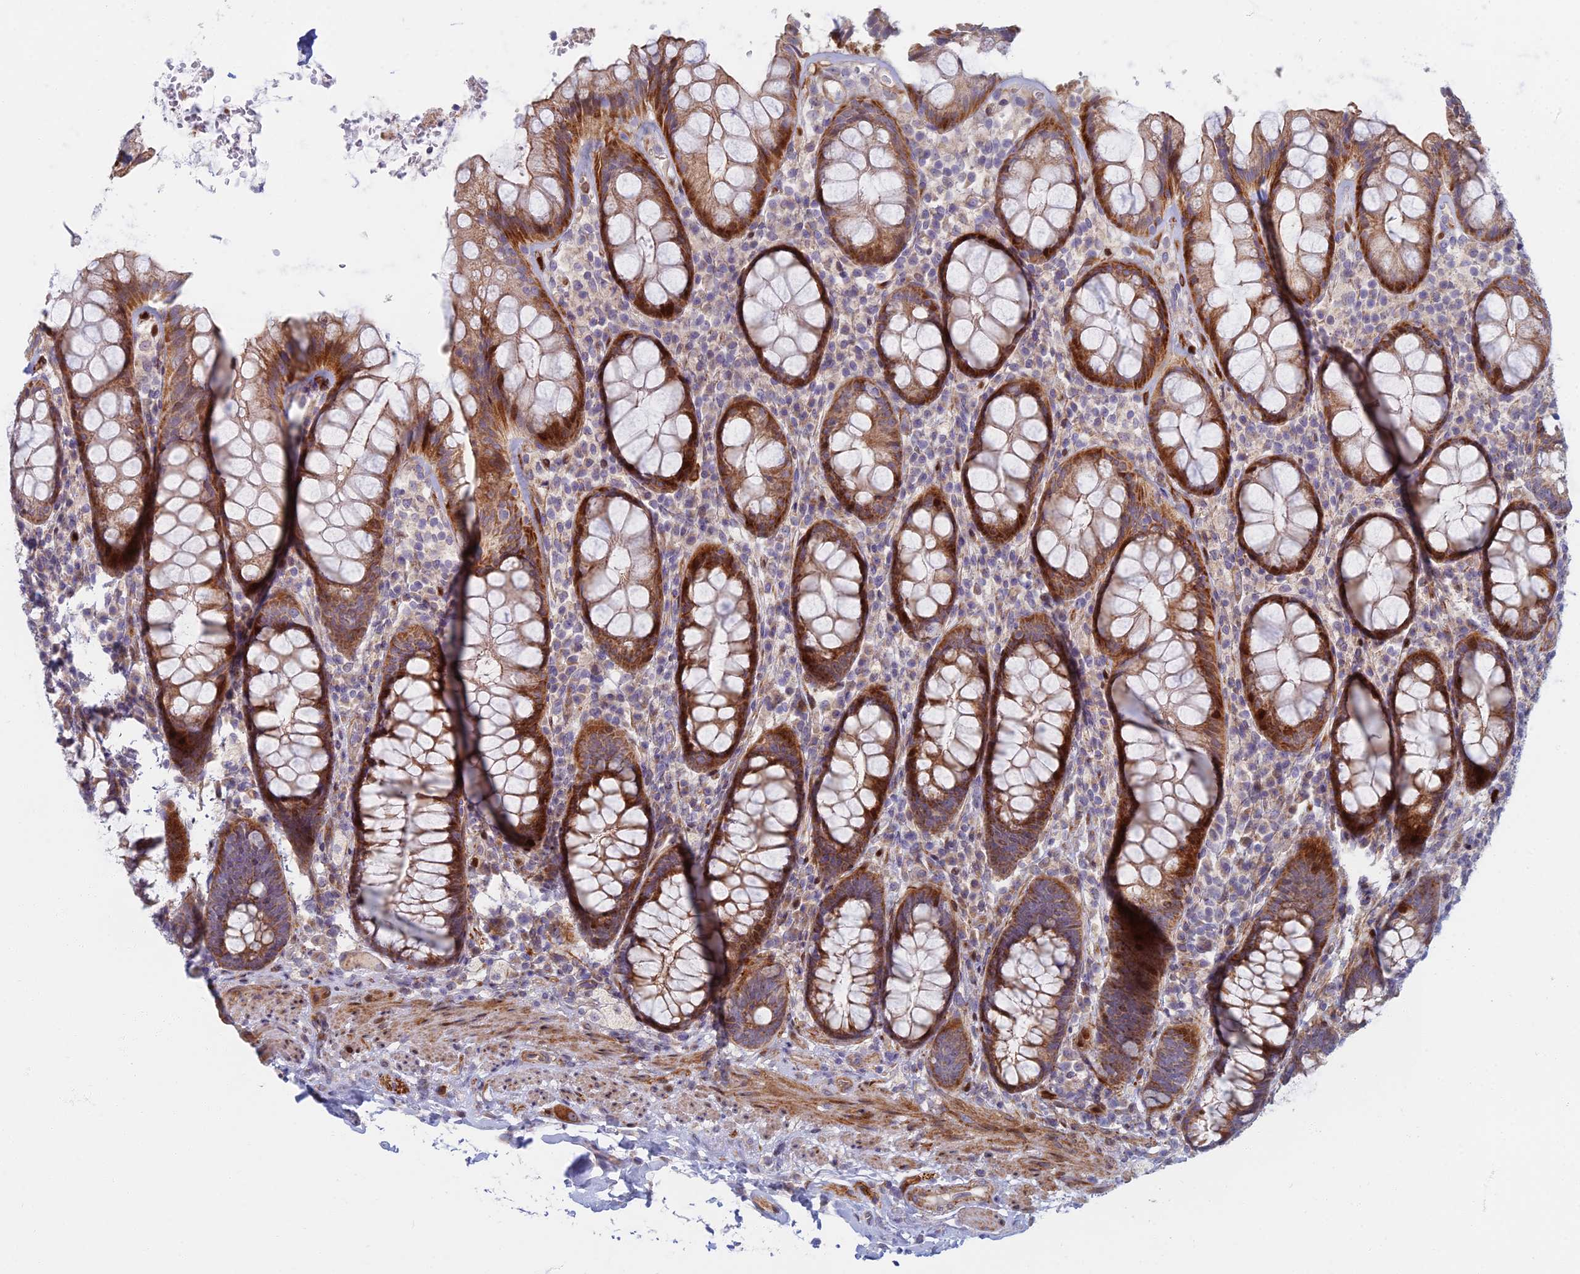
{"staining": {"intensity": "moderate", "quantity": ">75%", "location": "cytoplasmic/membranous"}, "tissue": "rectum", "cell_type": "Glandular cells", "image_type": "normal", "snomed": [{"axis": "morphology", "description": "Normal tissue, NOS"}, {"axis": "topography", "description": "Rectum"}], "caption": "DAB immunohistochemical staining of unremarkable human rectum displays moderate cytoplasmic/membranous protein positivity in approximately >75% of glandular cells. The protein of interest is stained brown, and the nuclei are stained in blue (DAB (3,3'-diaminobenzidine) IHC with brightfield microscopy, high magnification).", "gene": "C15orf40", "patient": {"sex": "male", "age": 83}}